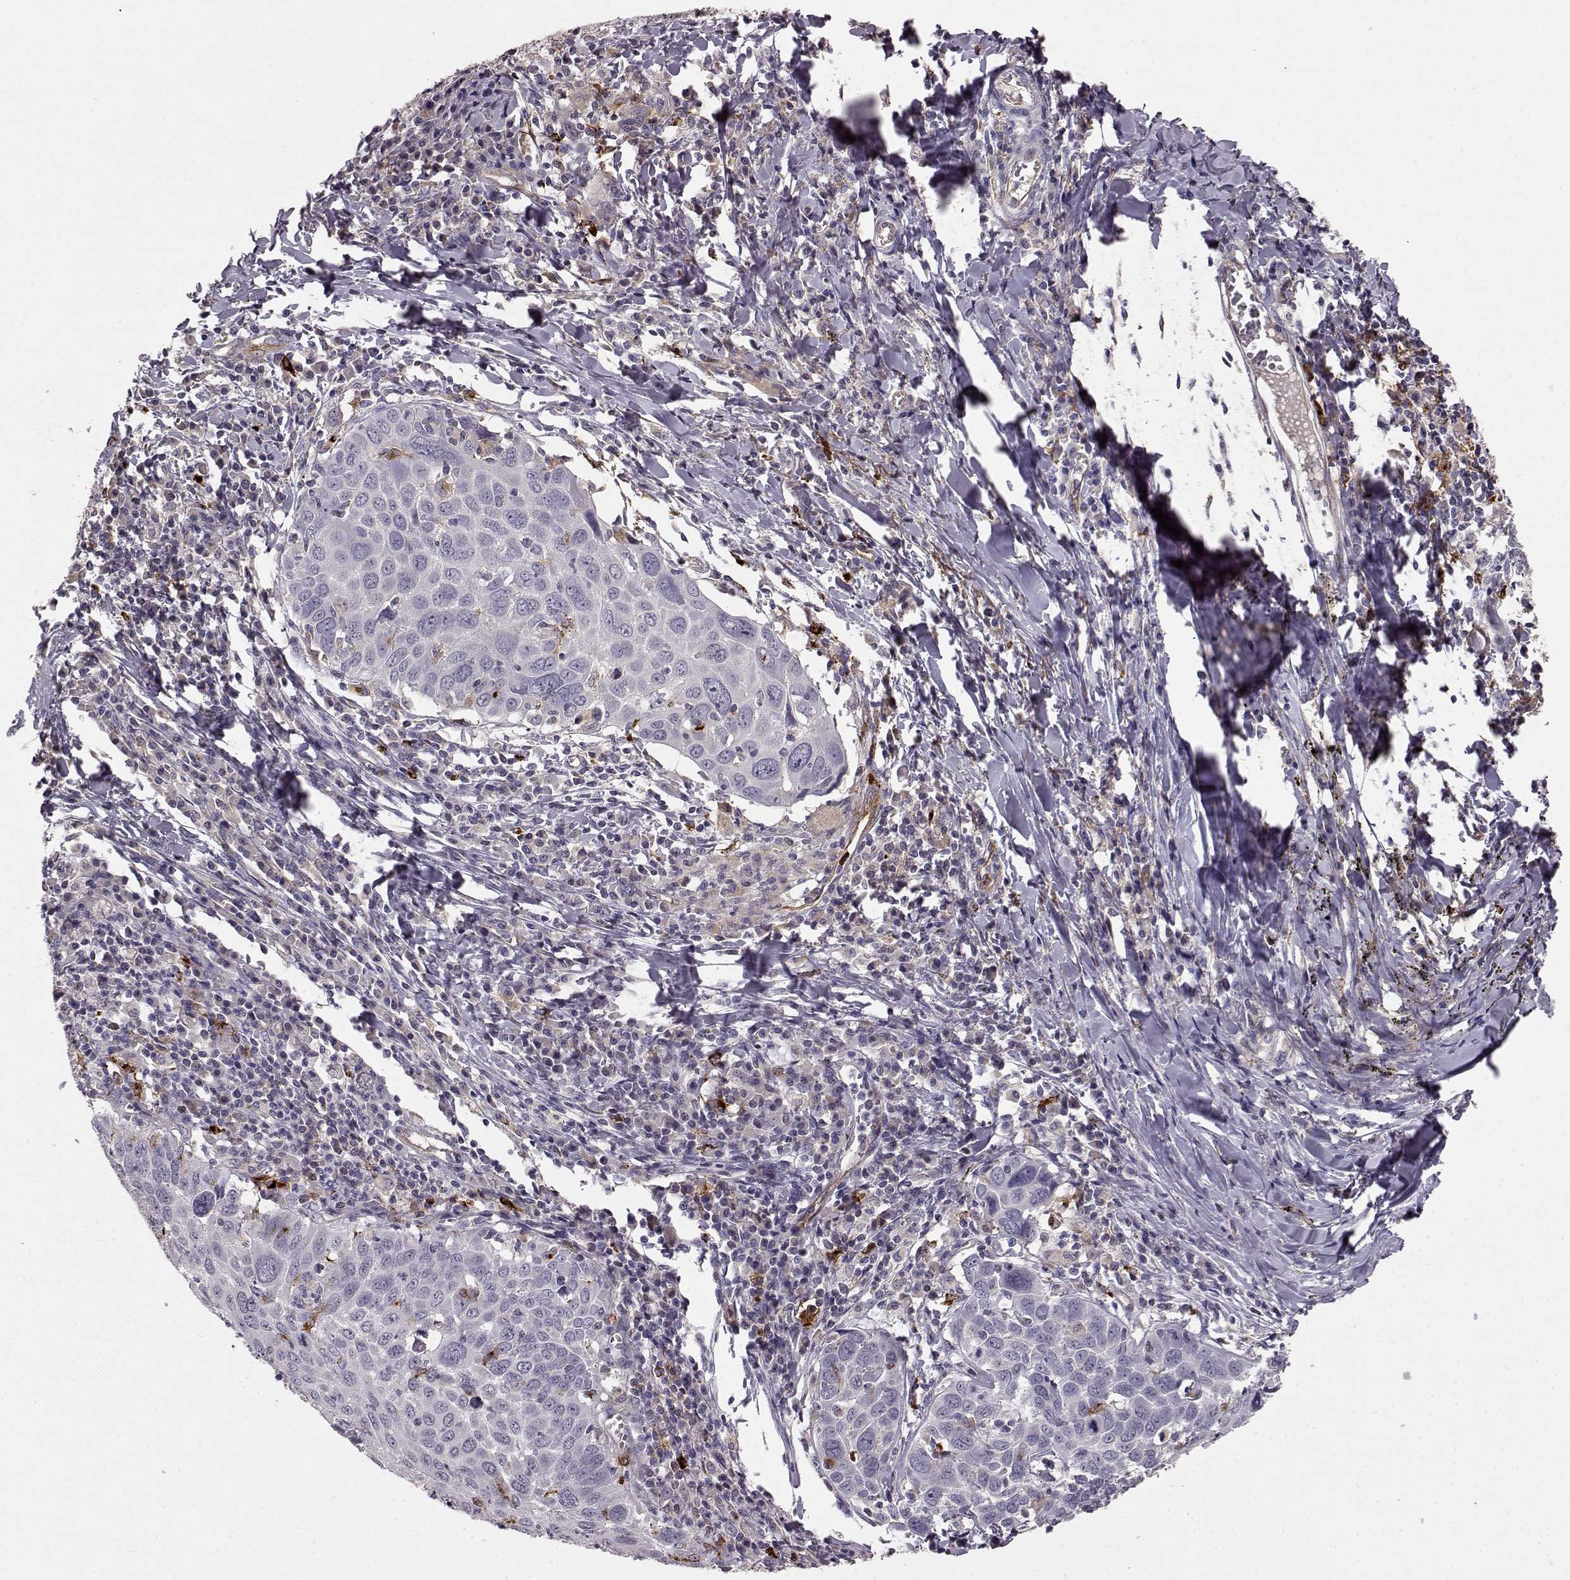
{"staining": {"intensity": "negative", "quantity": "none", "location": "none"}, "tissue": "lung cancer", "cell_type": "Tumor cells", "image_type": "cancer", "snomed": [{"axis": "morphology", "description": "Squamous cell carcinoma, NOS"}, {"axis": "topography", "description": "Lung"}], "caption": "Tumor cells are negative for brown protein staining in lung cancer. (IHC, brightfield microscopy, high magnification).", "gene": "CCNF", "patient": {"sex": "male", "age": 57}}